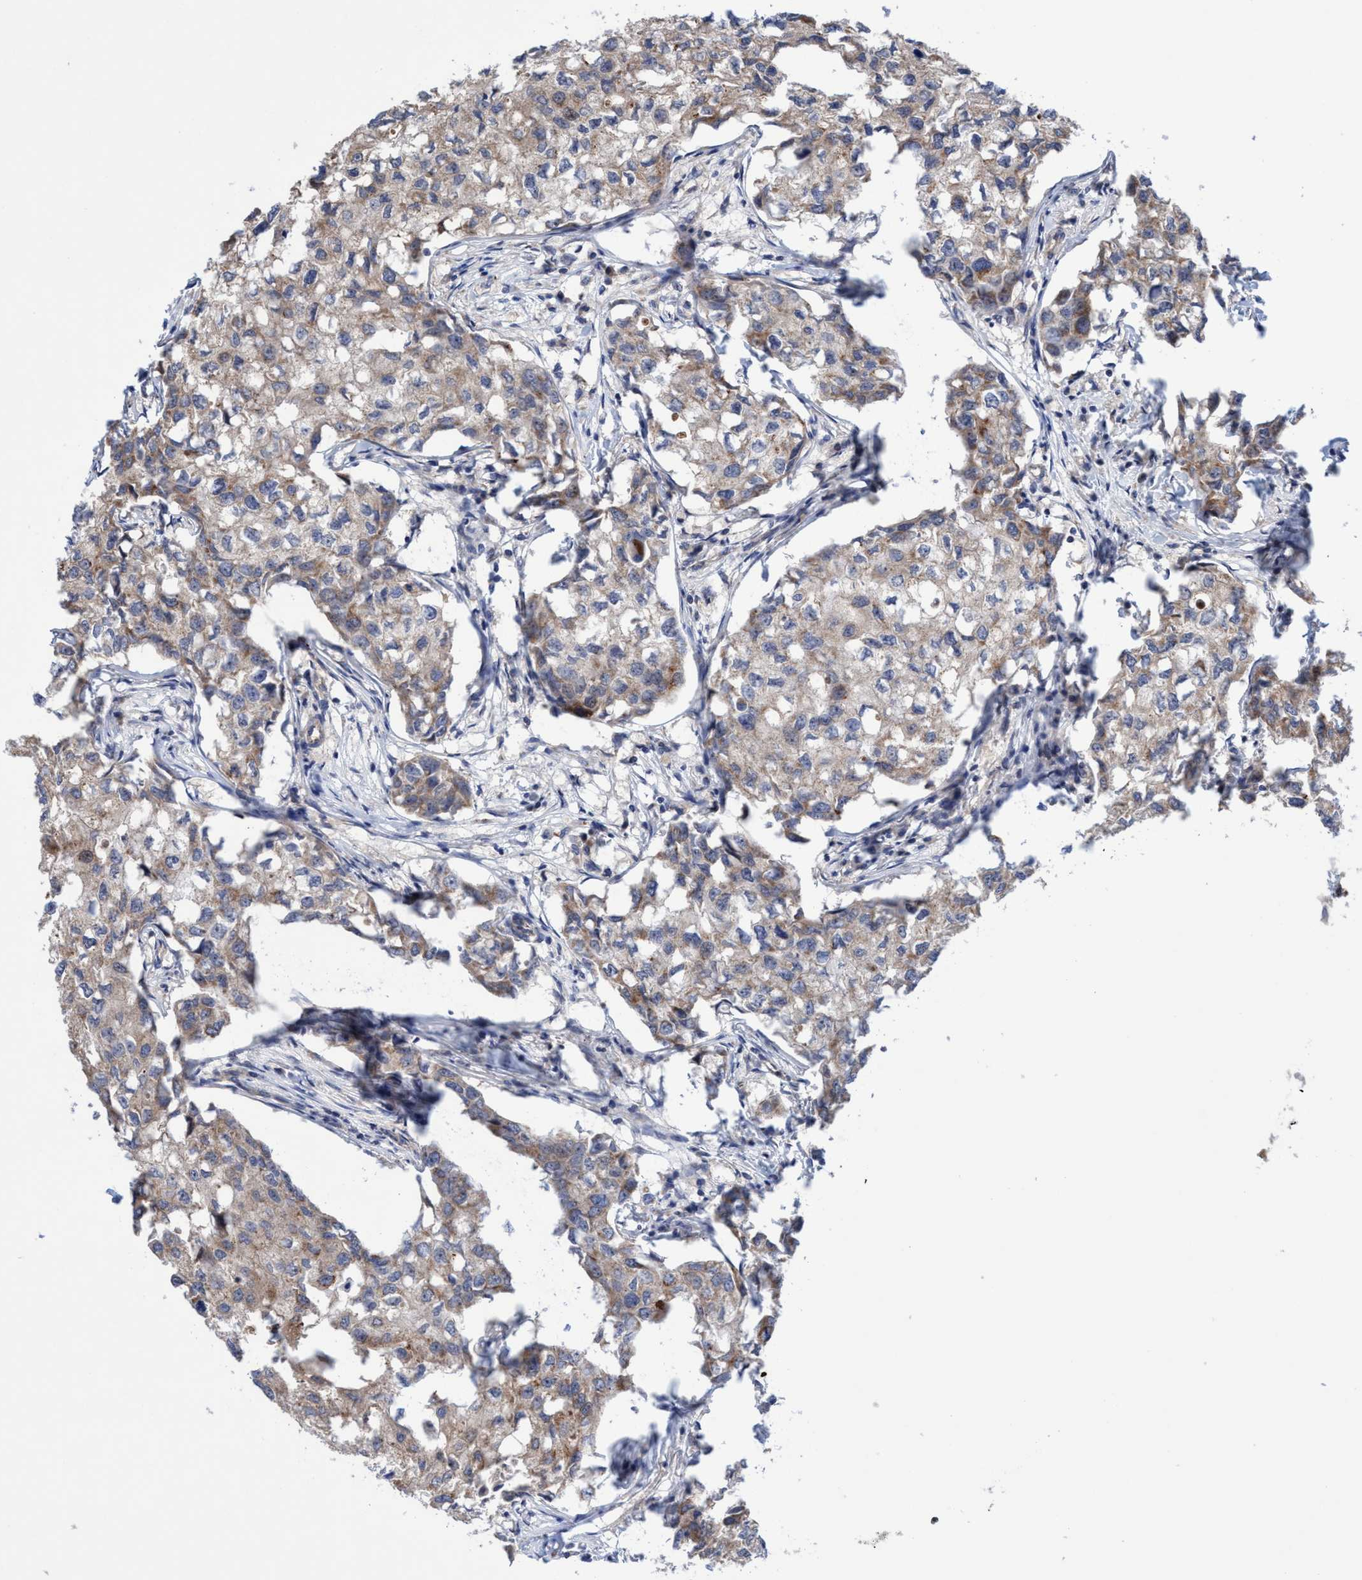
{"staining": {"intensity": "moderate", "quantity": ">75%", "location": "cytoplasmic/membranous,nuclear"}, "tissue": "breast cancer", "cell_type": "Tumor cells", "image_type": "cancer", "snomed": [{"axis": "morphology", "description": "Duct carcinoma"}, {"axis": "topography", "description": "Breast"}], "caption": "This micrograph exhibits breast invasive ductal carcinoma stained with immunohistochemistry to label a protein in brown. The cytoplasmic/membranous and nuclear of tumor cells show moderate positivity for the protein. Nuclei are counter-stained blue.", "gene": "P2RY14", "patient": {"sex": "female", "age": 27}}